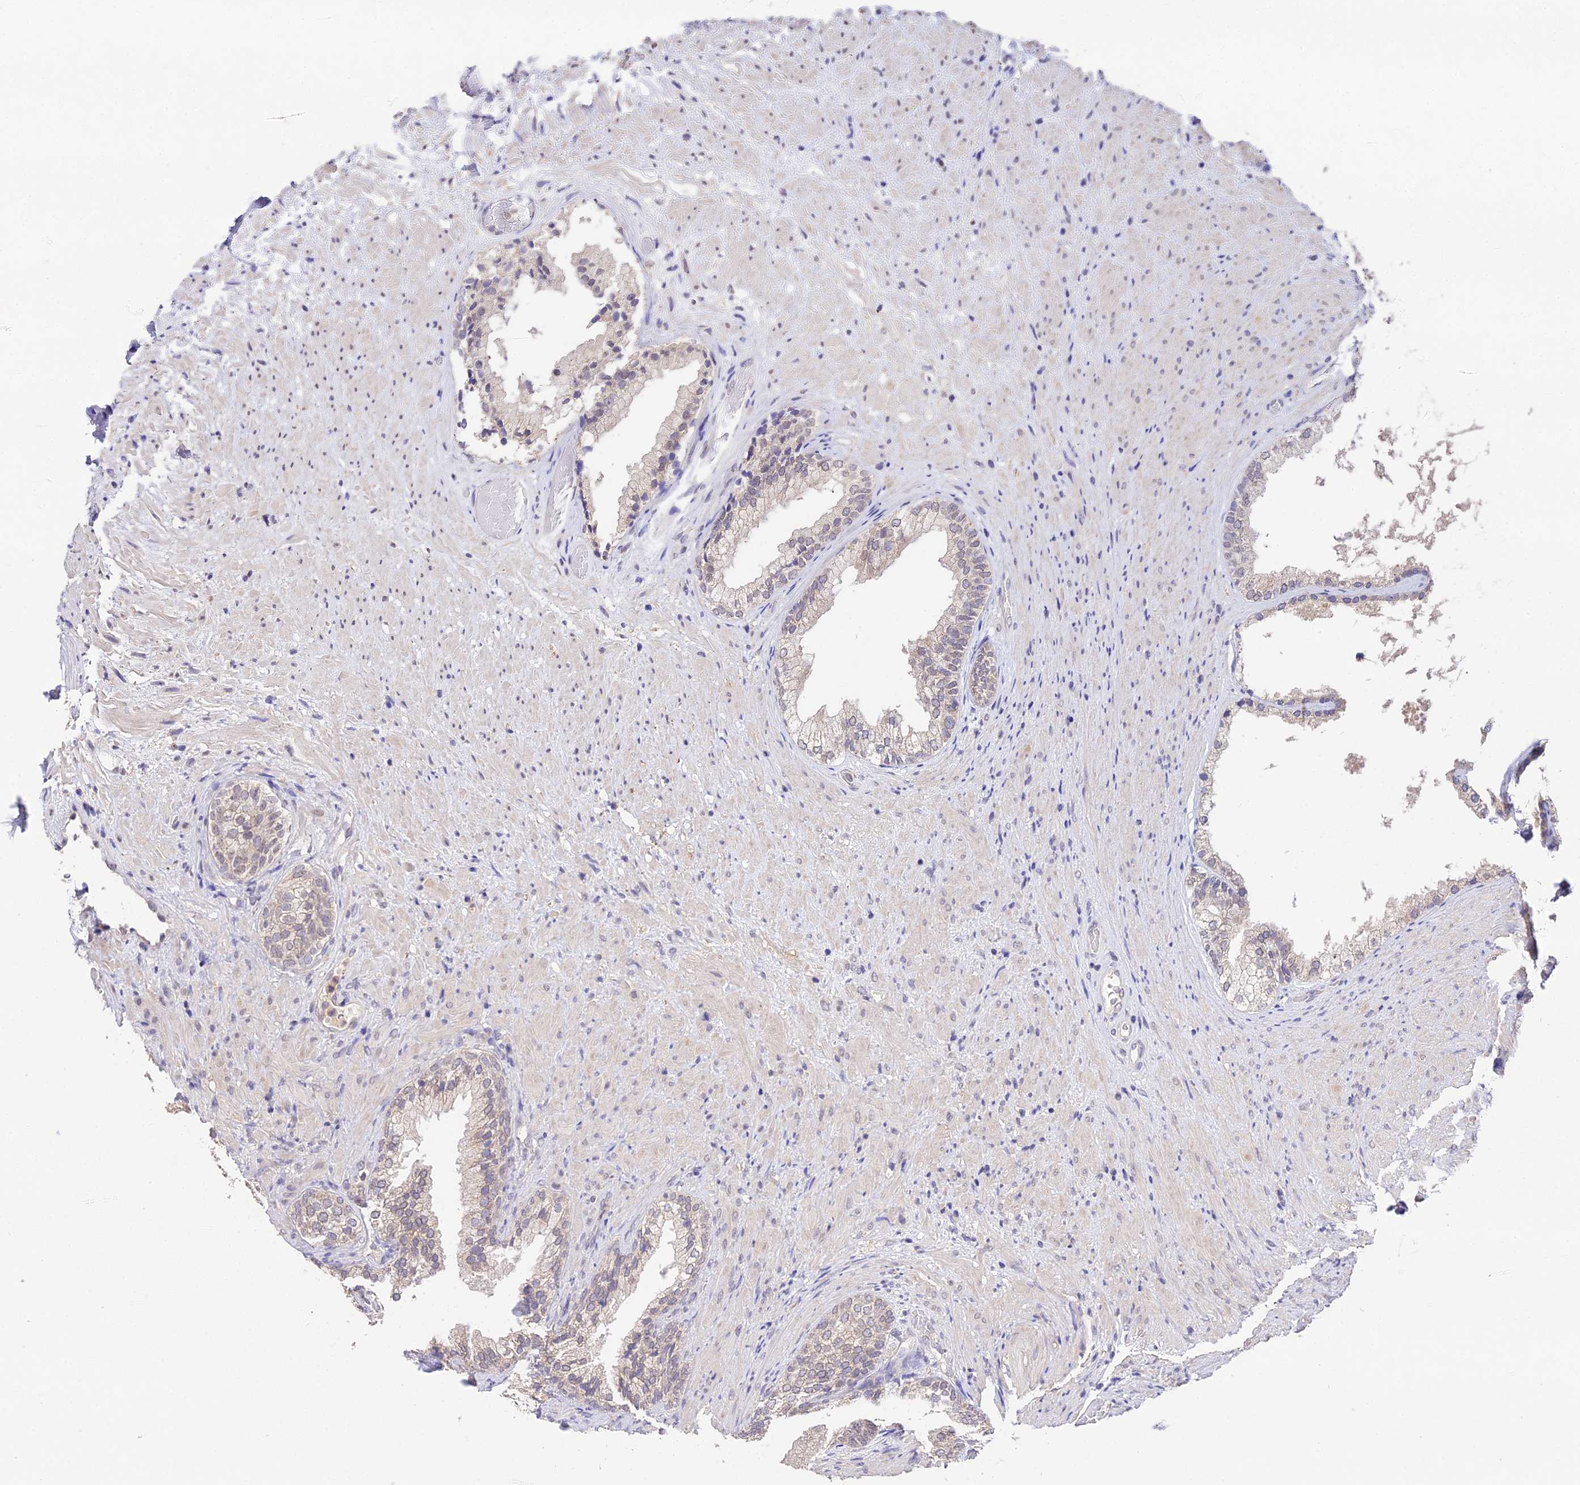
{"staining": {"intensity": "weak", "quantity": "25%-75%", "location": "cytoplasmic/membranous"}, "tissue": "prostate", "cell_type": "Glandular cells", "image_type": "normal", "snomed": [{"axis": "morphology", "description": "Normal tissue, NOS"}, {"axis": "topography", "description": "Prostate"}], "caption": "Immunohistochemistry micrograph of benign human prostate stained for a protein (brown), which demonstrates low levels of weak cytoplasmic/membranous positivity in approximately 25%-75% of glandular cells.", "gene": "PGK1", "patient": {"sex": "male", "age": 76}}